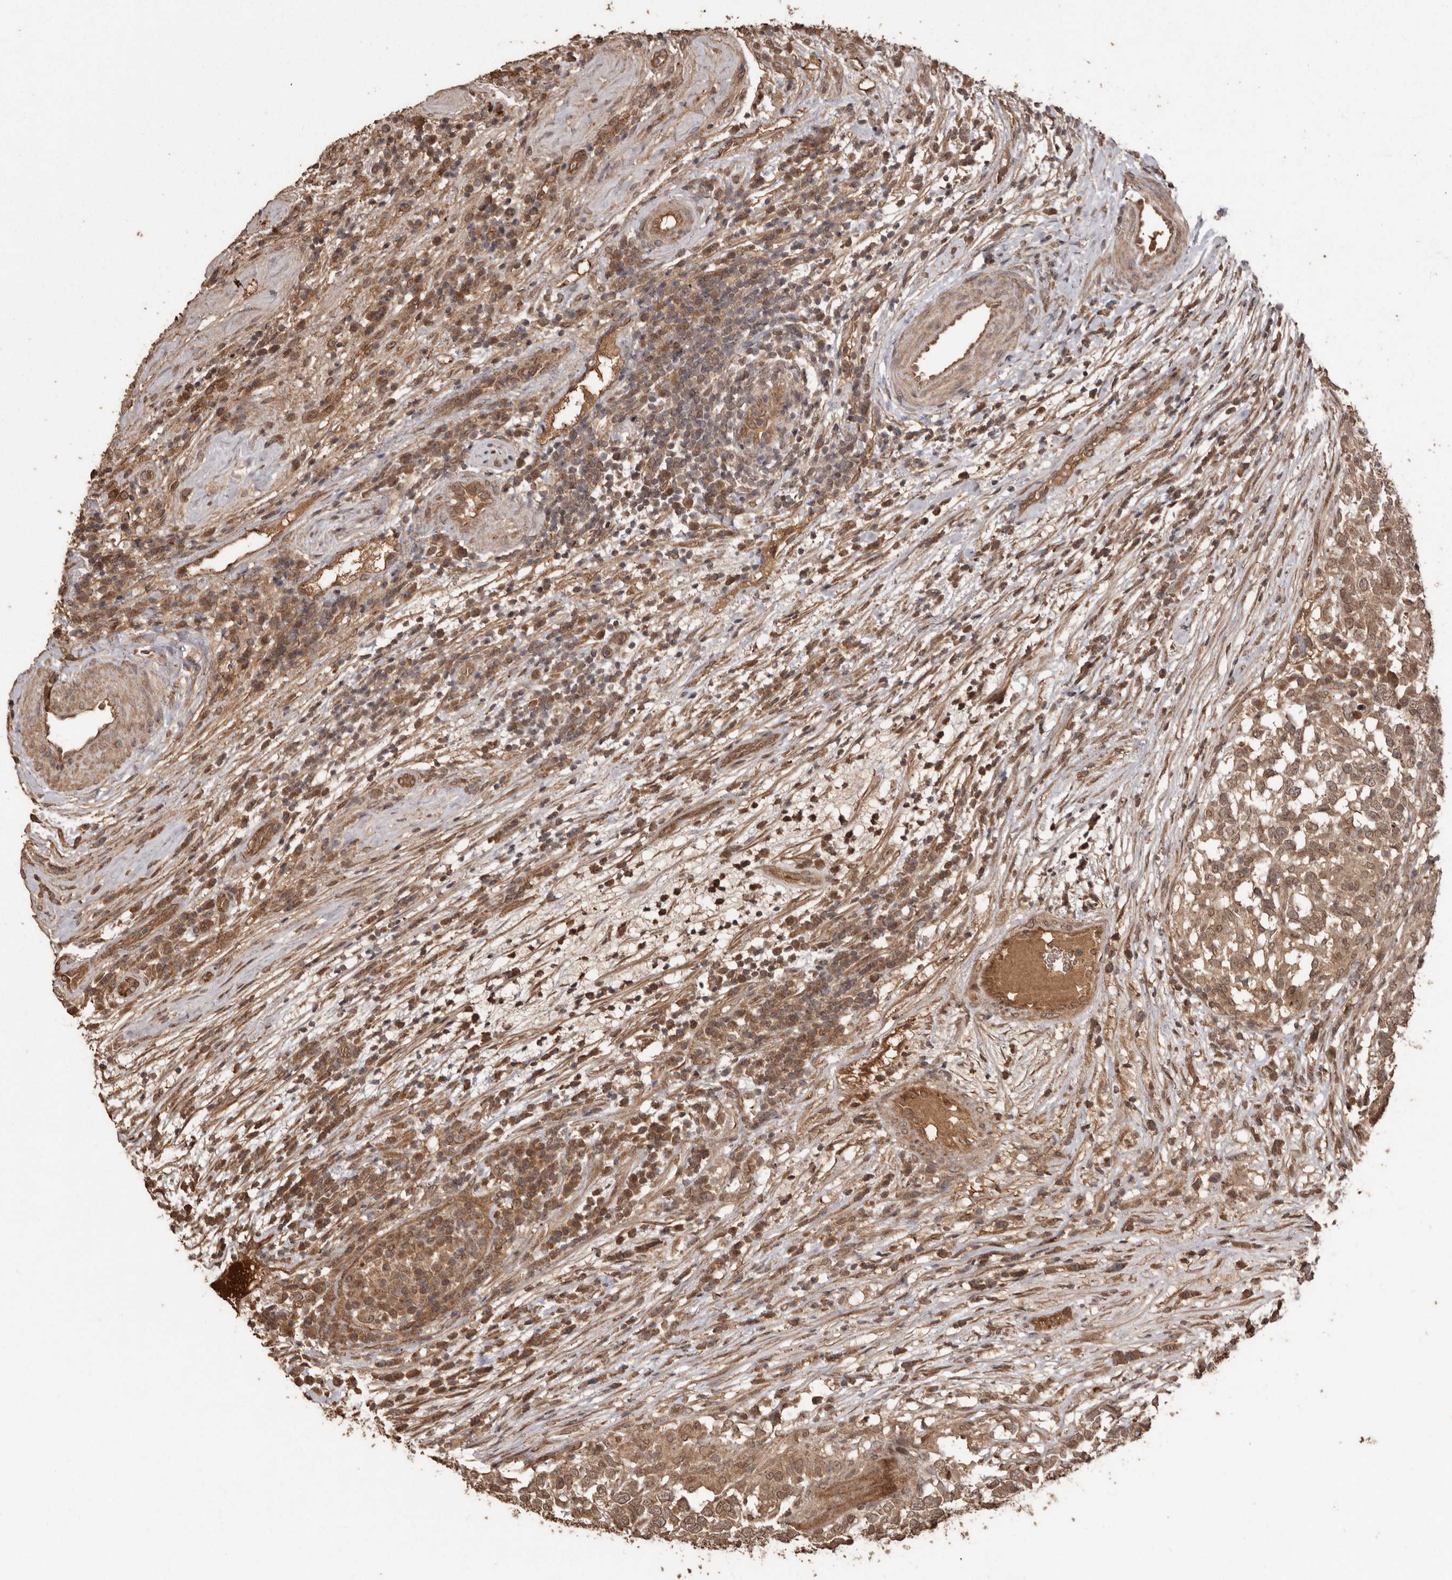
{"staining": {"intensity": "moderate", "quantity": ">75%", "location": "cytoplasmic/membranous,nuclear"}, "tissue": "testis cancer", "cell_type": "Tumor cells", "image_type": "cancer", "snomed": [{"axis": "morphology", "description": "Carcinoma, Embryonal, NOS"}, {"axis": "topography", "description": "Testis"}], "caption": "The histopathology image exhibits staining of embryonal carcinoma (testis), revealing moderate cytoplasmic/membranous and nuclear protein expression (brown color) within tumor cells. Using DAB (3,3'-diaminobenzidine) (brown) and hematoxylin (blue) stains, captured at high magnification using brightfield microscopy.", "gene": "NUP43", "patient": {"sex": "male", "age": 26}}